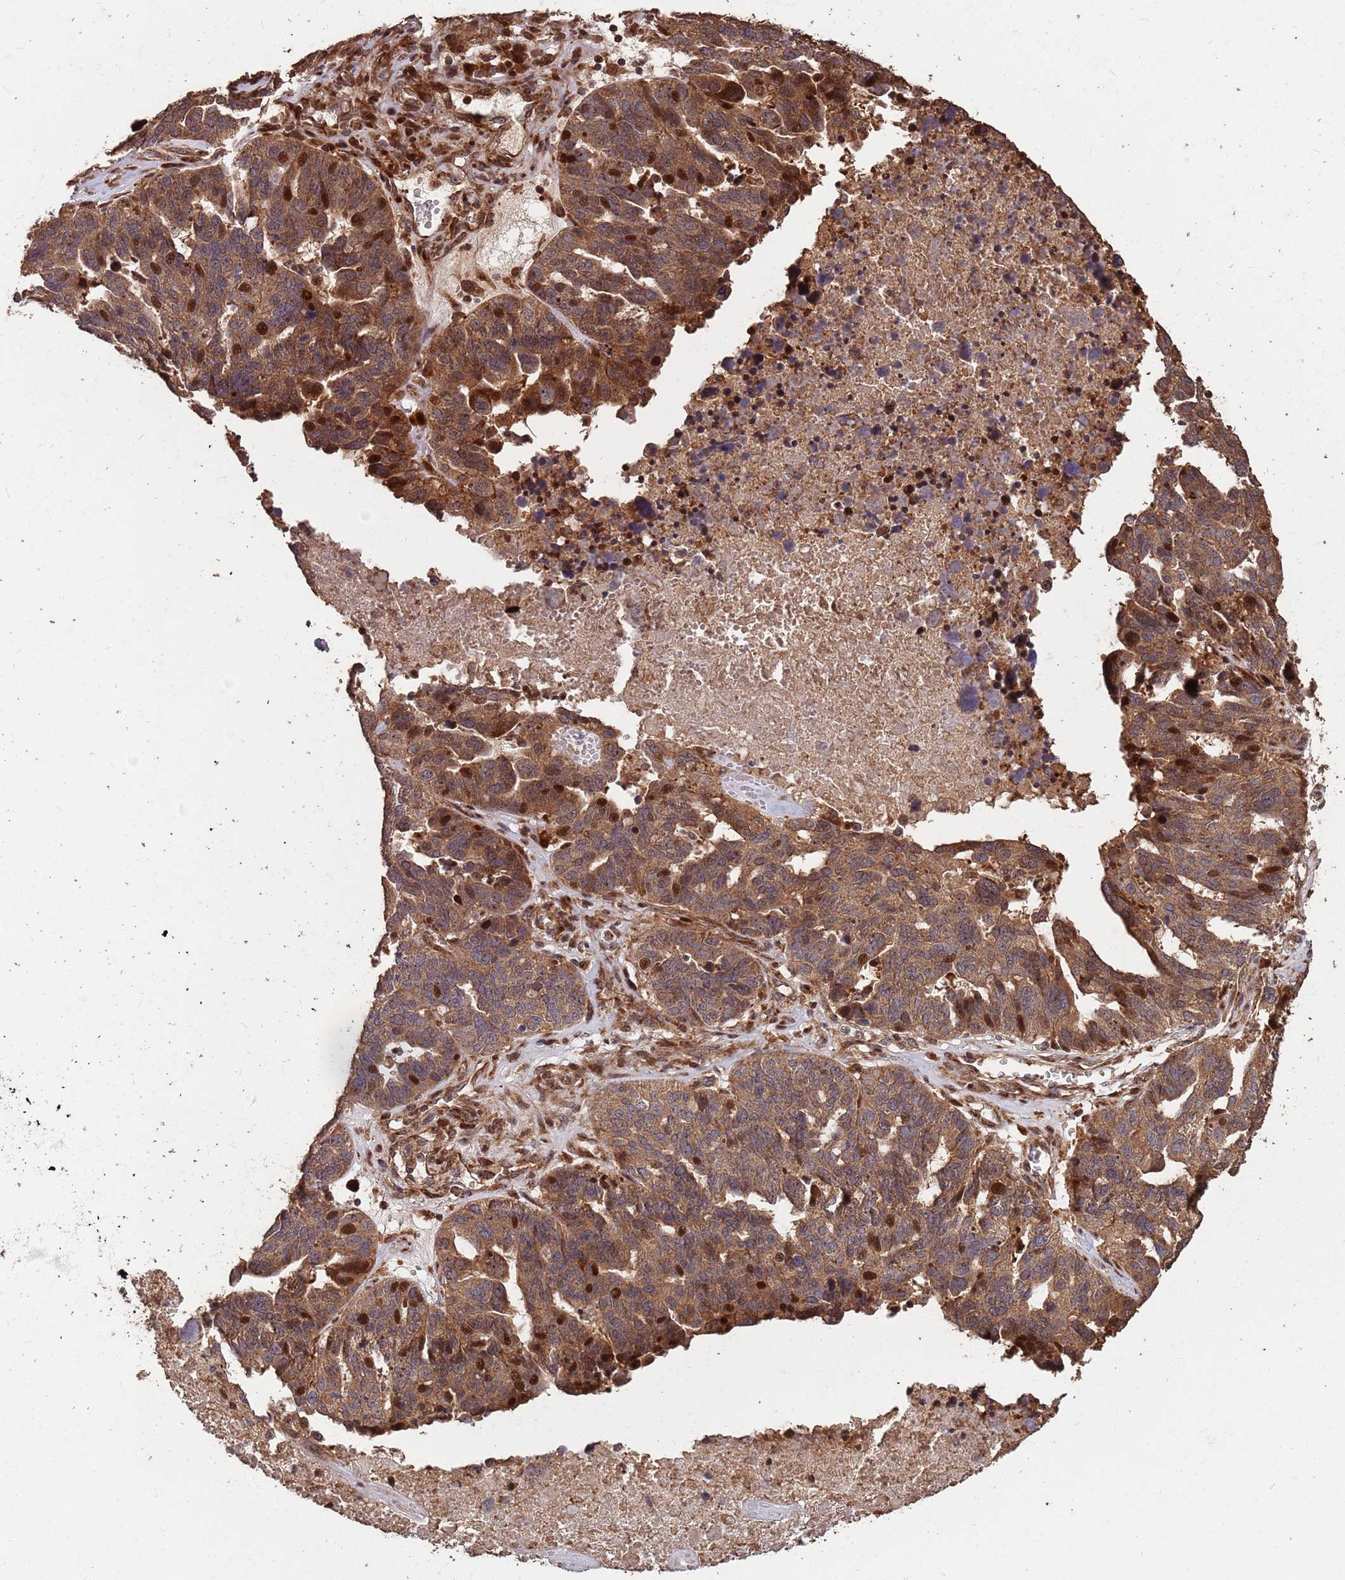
{"staining": {"intensity": "moderate", "quantity": ">75%", "location": "cytoplasmic/membranous"}, "tissue": "ovarian cancer", "cell_type": "Tumor cells", "image_type": "cancer", "snomed": [{"axis": "morphology", "description": "Cystadenocarcinoma, serous, NOS"}, {"axis": "topography", "description": "Ovary"}], "caption": "Tumor cells demonstrate medium levels of moderate cytoplasmic/membranous positivity in approximately >75% of cells in ovarian cancer (serous cystadenocarcinoma).", "gene": "ZNF428", "patient": {"sex": "female", "age": 59}}